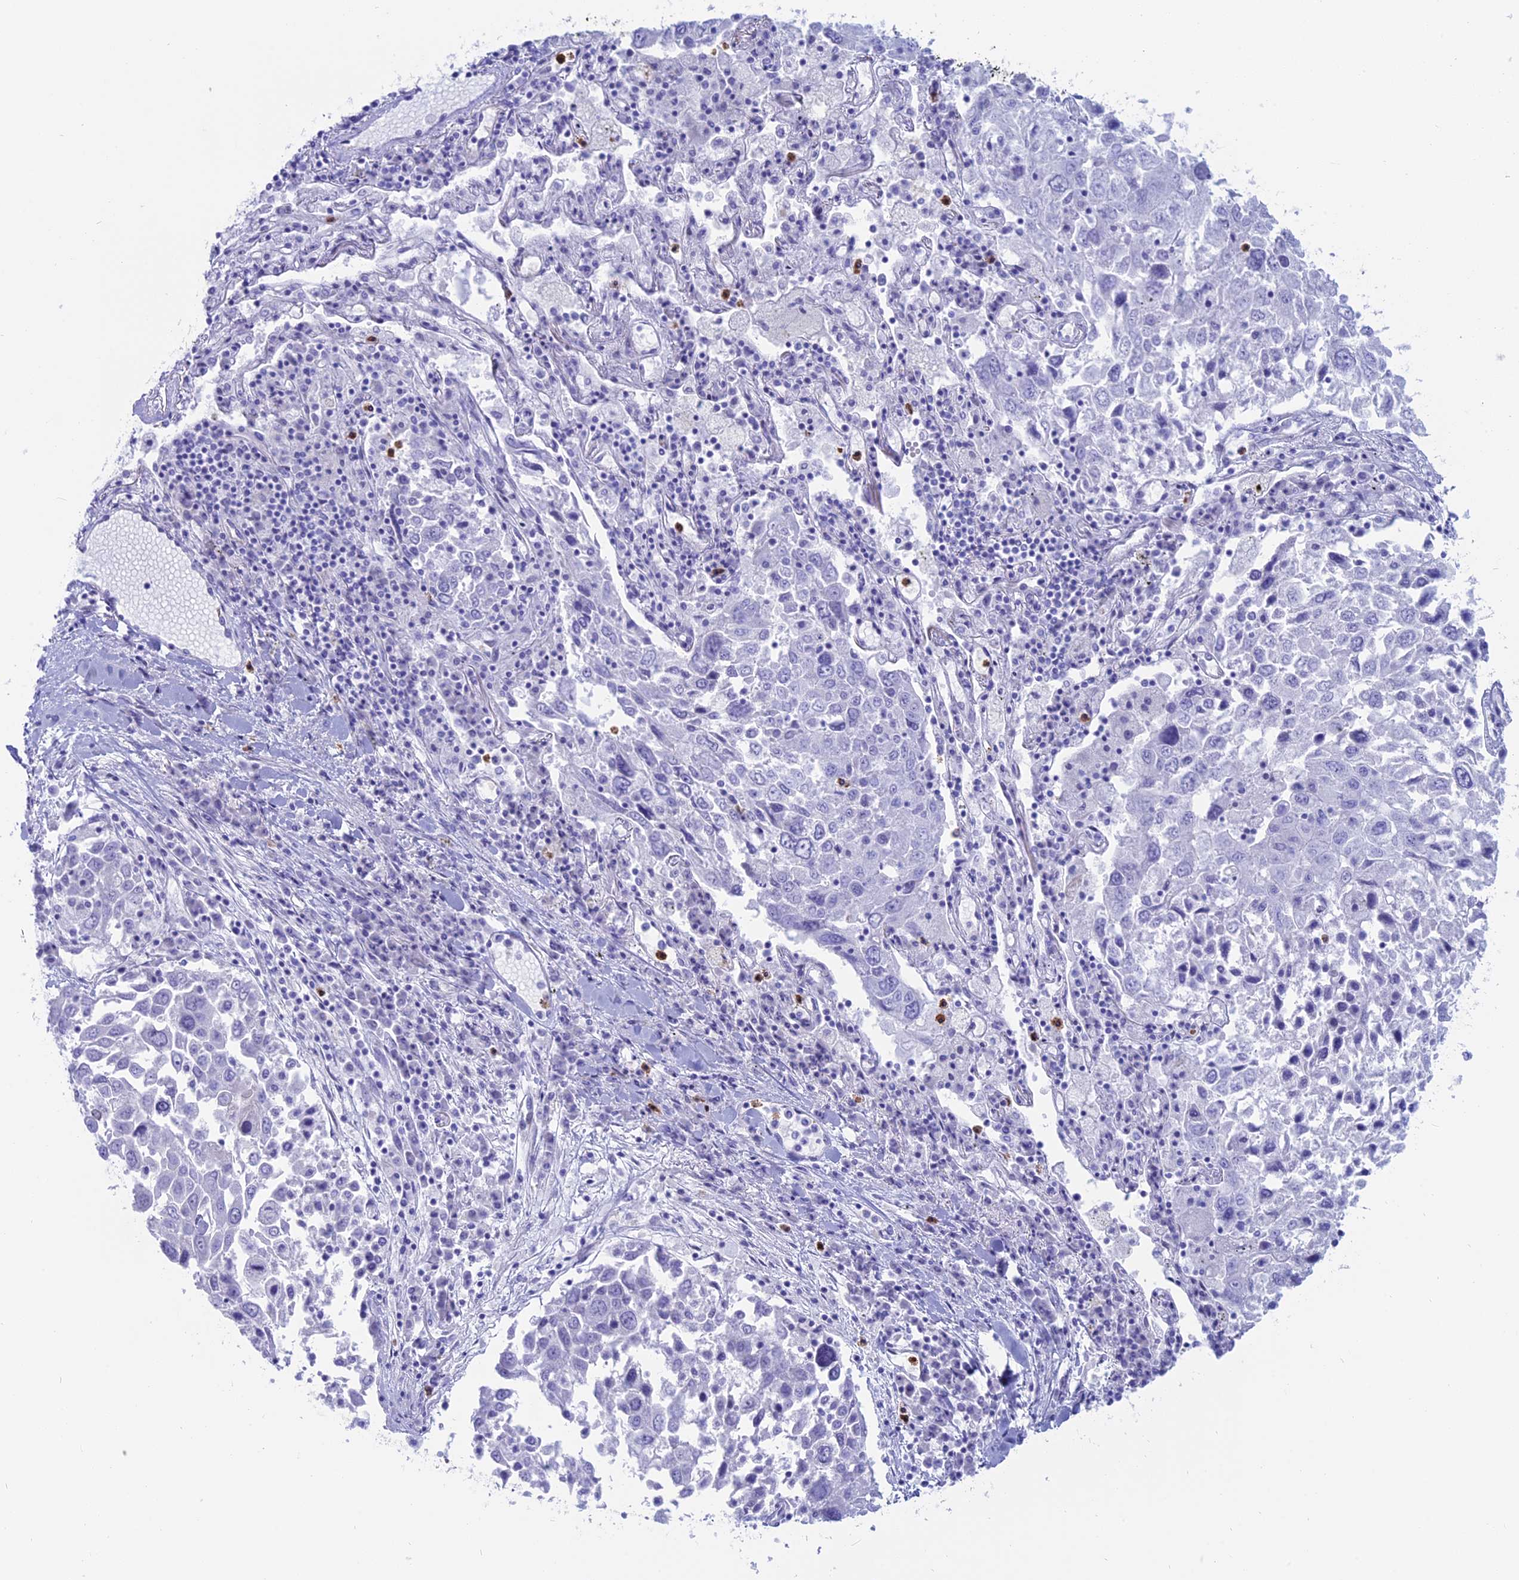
{"staining": {"intensity": "negative", "quantity": "none", "location": "none"}, "tissue": "lung cancer", "cell_type": "Tumor cells", "image_type": "cancer", "snomed": [{"axis": "morphology", "description": "Squamous cell carcinoma, NOS"}, {"axis": "topography", "description": "Lung"}], "caption": "Immunohistochemistry (IHC) histopathology image of neoplastic tissue: squamous cell carcinoma (lung) stained with DAB shows no significant protein positivity in tumor cells.", "gene": "OR2AE1", "patient": {"sex": "male", "age": 65}}